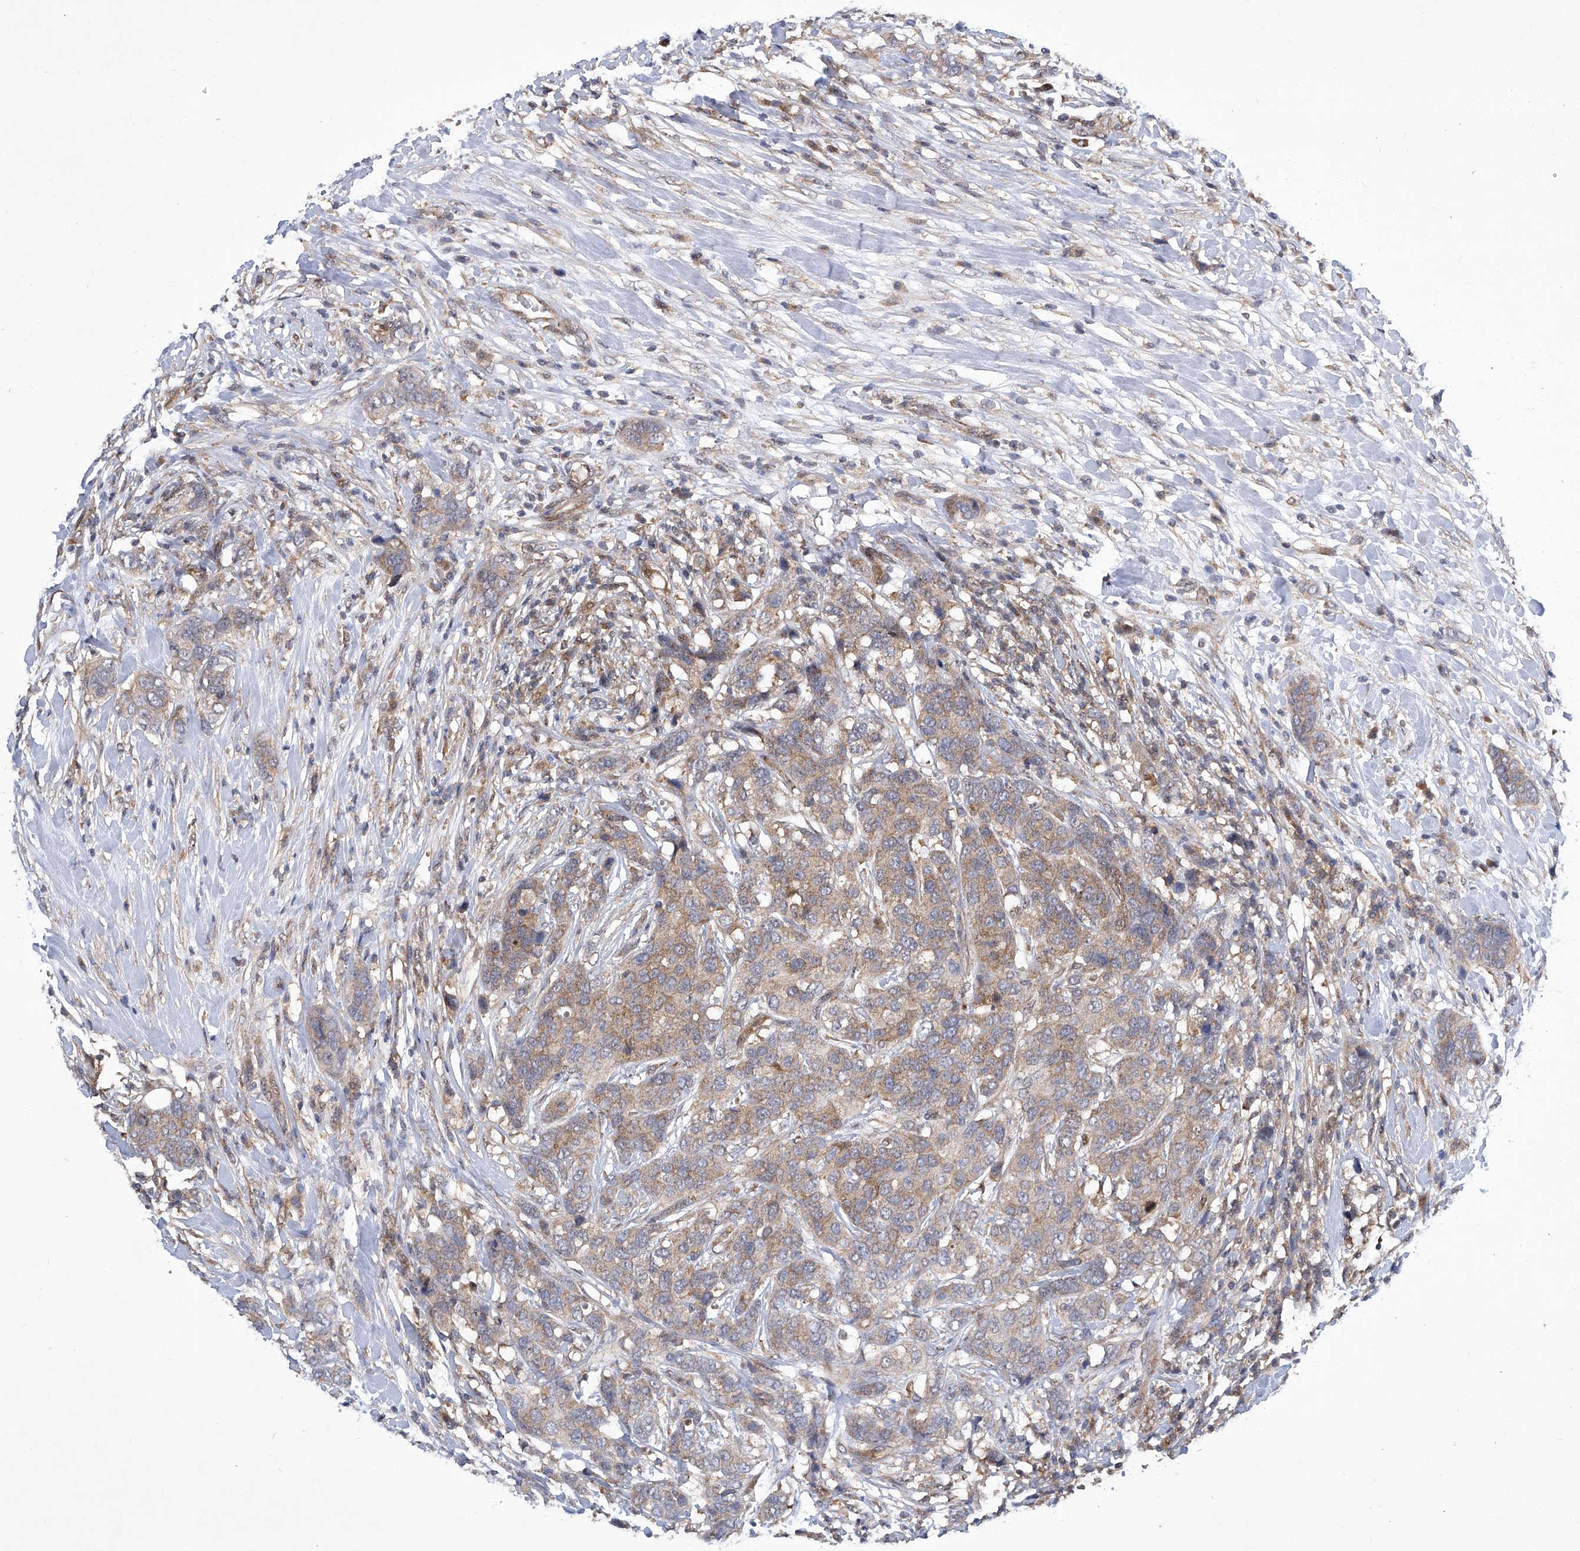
{"staining": {"intensity": "weak", "quantity": "25%-75%", "location": "cytoplasmic/membranous"}, "tissue": "breast cancer", "cell_type": "Tumor cells", "image_type": "cancer", "snomed": [{"axis": "morphology", "description": "Lobular carcinoma"}, {"axis": "topography", "description": "Breast"}], "caption": "Immunohistochemical staining of human lobular carcinoma (breast) exhibits low levels of weak cytoplasmic/membranous staining in approximately 25%-75% of tumor cells. (IHC, brightfield microscopy, high magnification).", "gene": "CISH", "patient": {"sex": "female", "age": 59}}